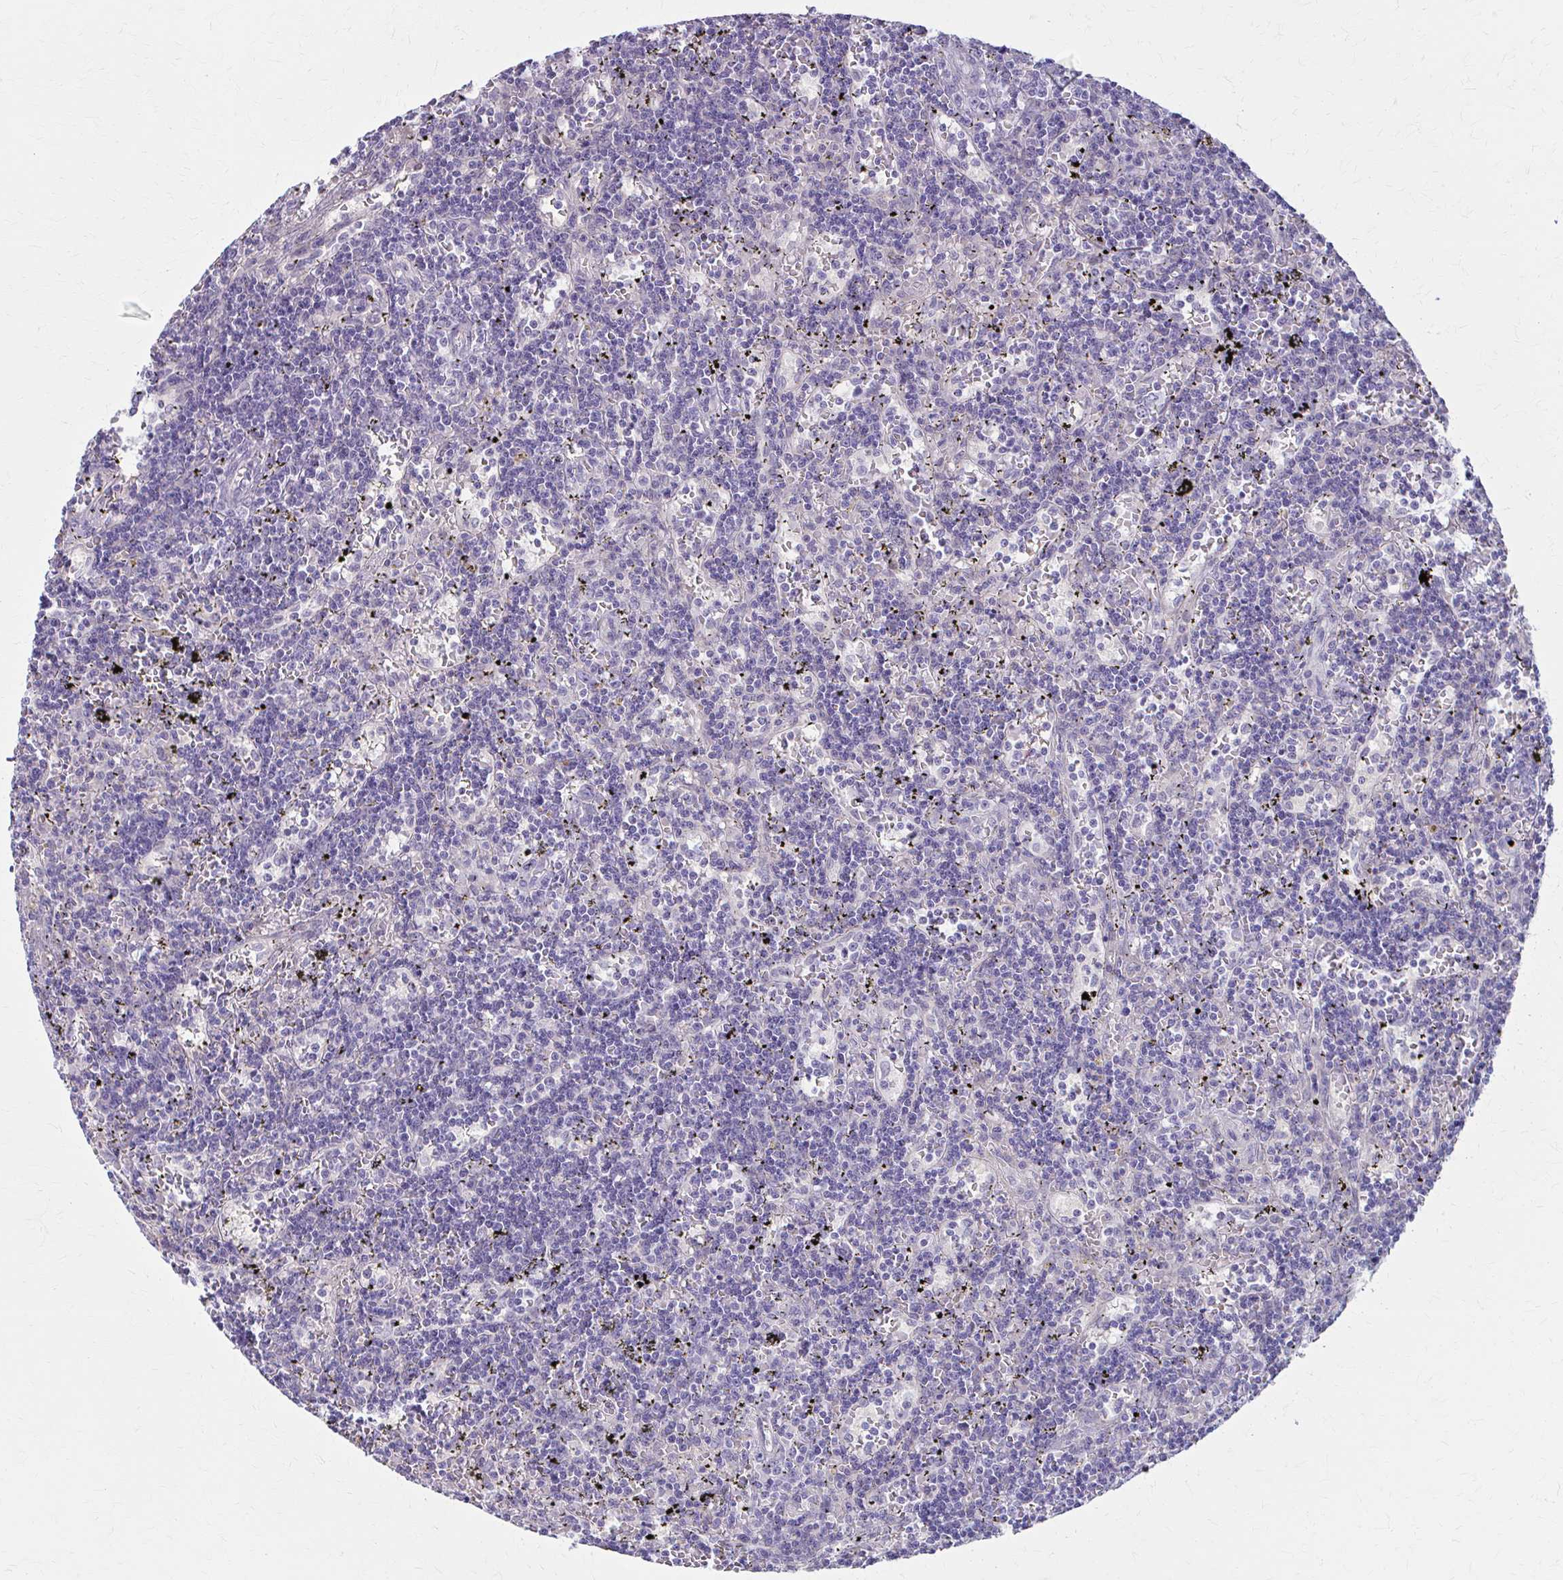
{"staining": {"intensity": "negative", "quantity": "none", "location": "none"}, "tissue": "lymphoma", "cell_type": "Tumor cells", "image_type": "cancer", "snomed": [{"axis": "morphology", "description": "Malignant lymphoma, non-Hodgkin's type, Low grade"}, {"axis": "topography", "description": "Spleen"}], "caption": "DAB (3,3'-diaminobenzidine) immunohistochemical staining of lymphoma displays no significant positivity in tumor cells.", "gene": "LDLRAP1", "patient": {"sex": "male", "age": 60}}